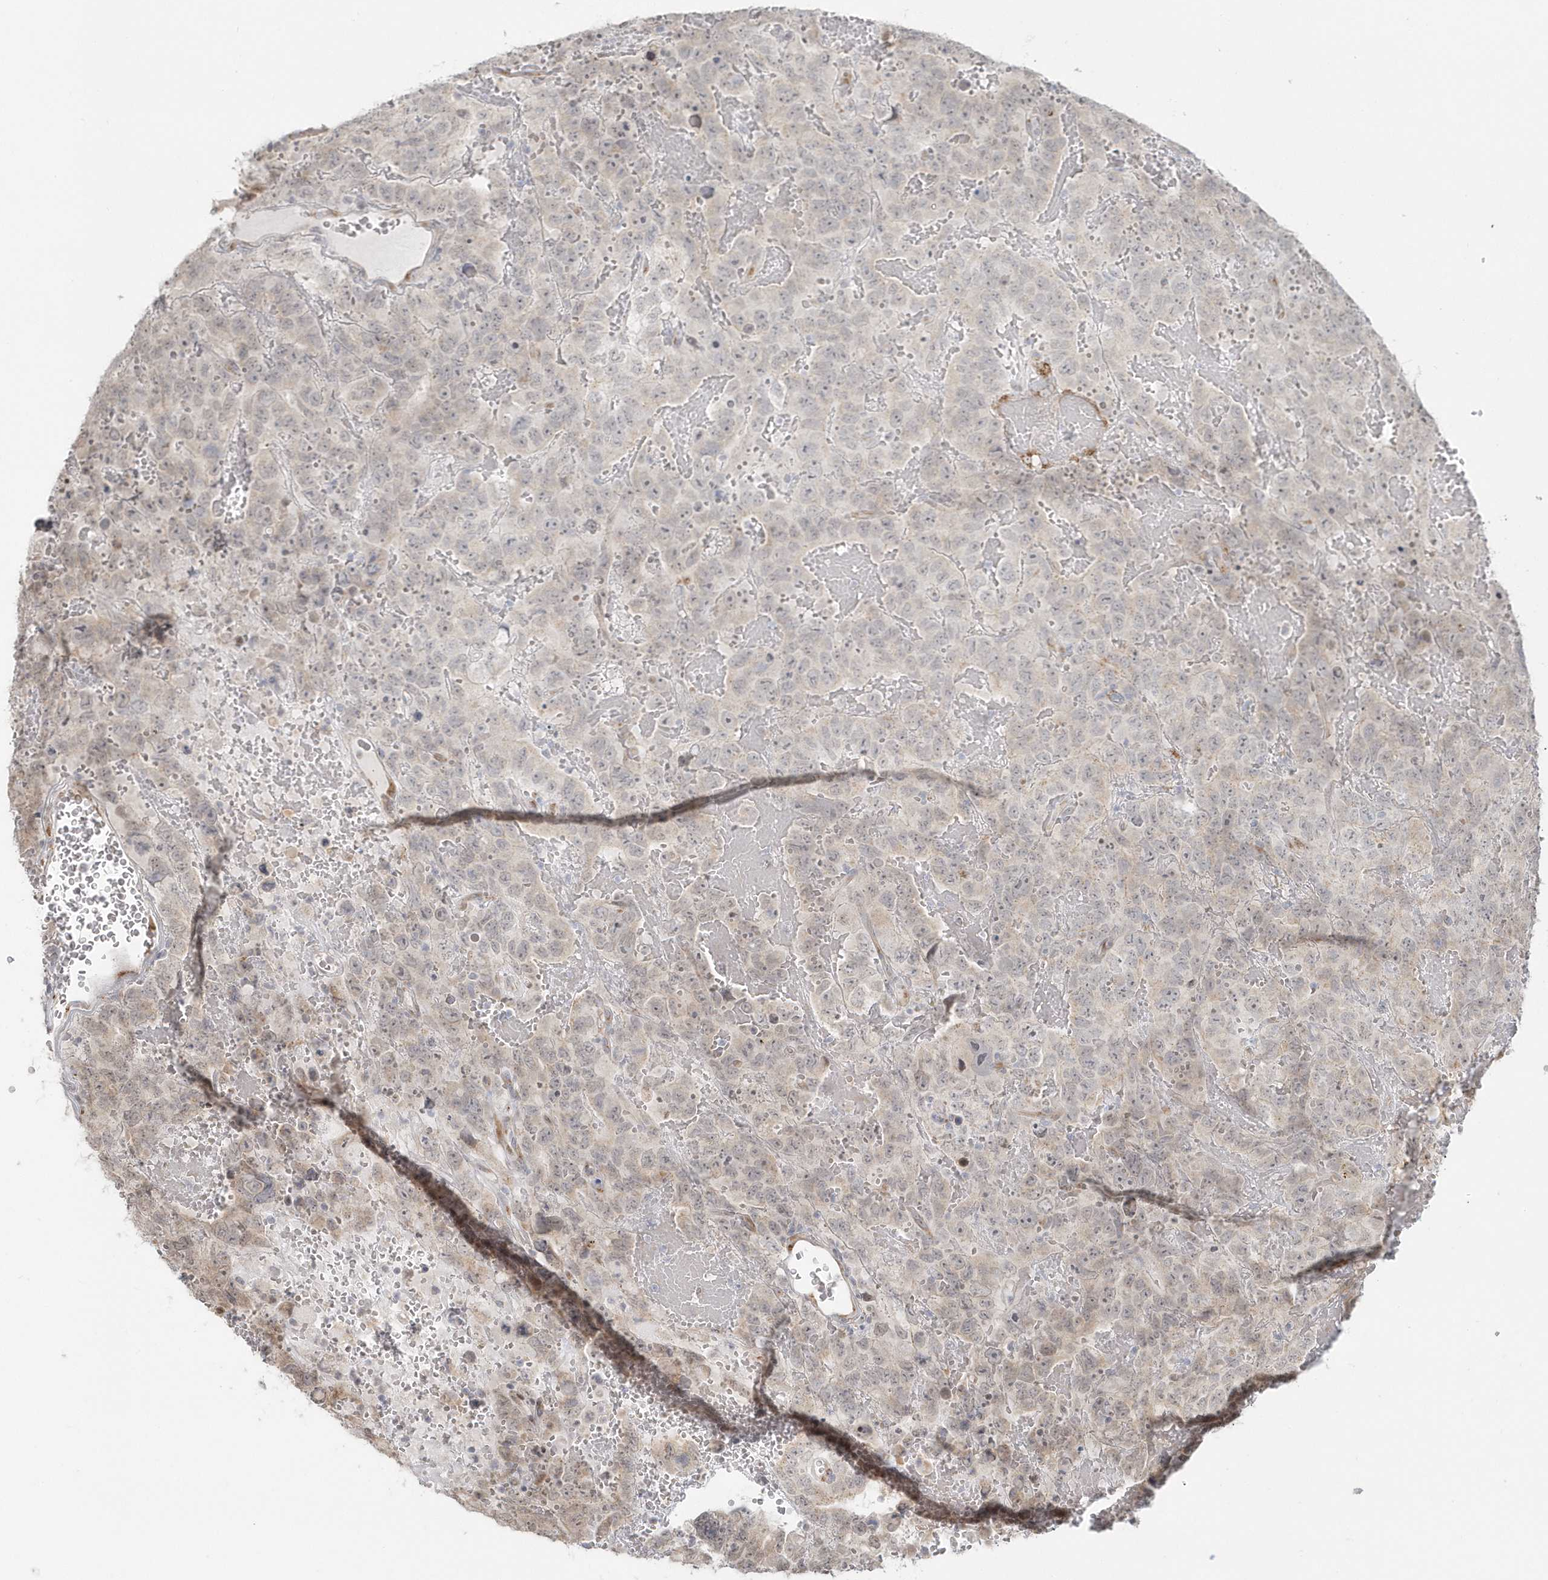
{"staining": {"intensity": "negative", "quantity": "none", "location": "none"}, "tissue": "testis cancer", "cell_type": "Tumor cells", "image_type": "cancer", "snomed": [{"axis": "morphology", "description": "Carcinoma, Embryonal, NOS"}, {"axis": "topography", "description": "Testis"}], "caption": "Immunohistochemical staining of testis cancer (embryonal carcinoma) exhibits no significant expression in tumor cells.", "gene": "DHFR", "patient": {"sex": "male", "age": 45}}